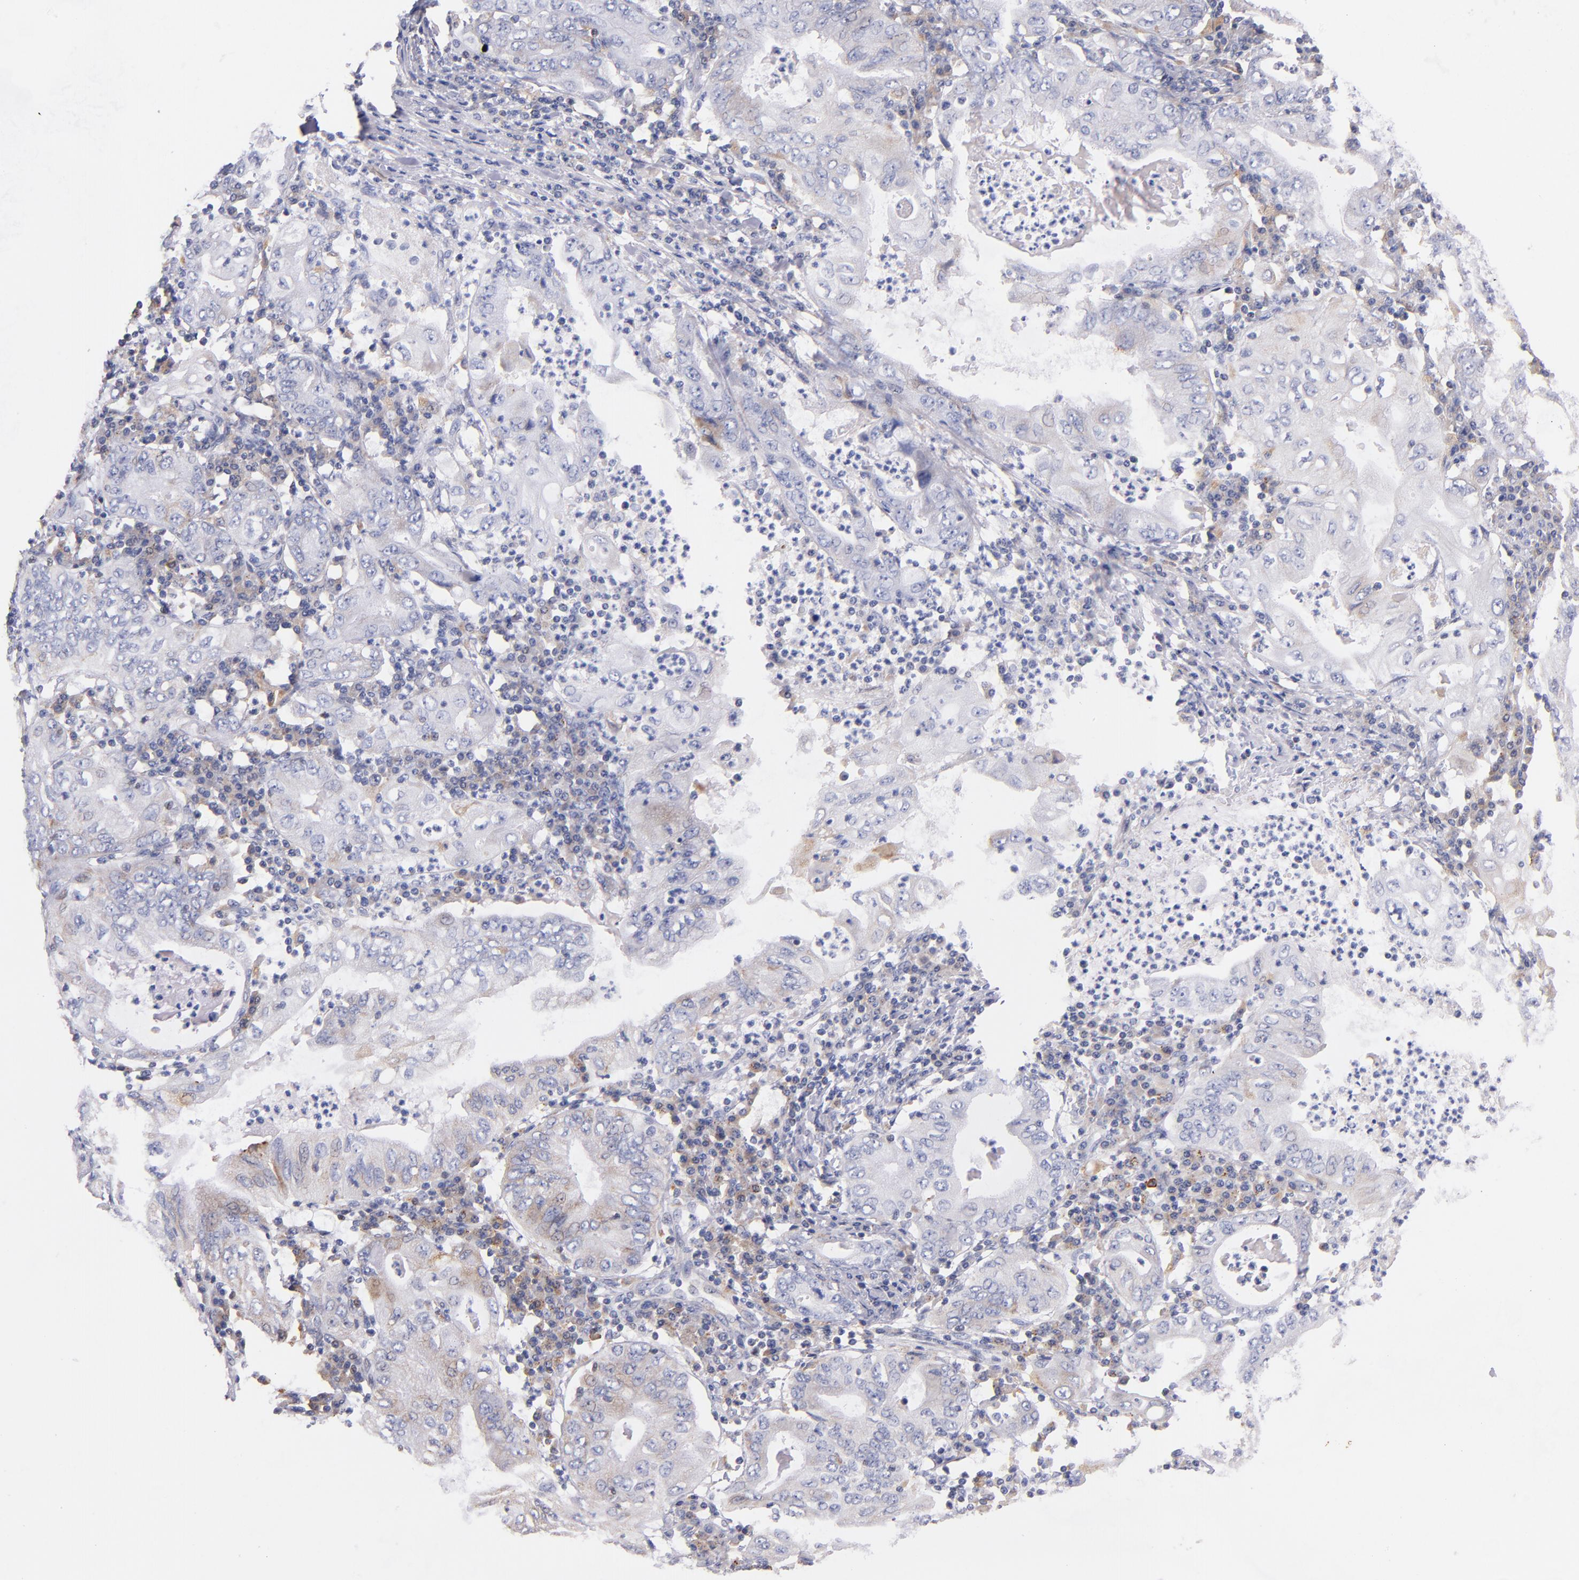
{"staining": {"intensity": "weak", "quantity": "<25%", "location": "cytoplasmic/membranous"}, "tissue": "stomach cancer", "cell_type": "Tumor cells", "image_type": "cancer", "snomed": [{"axis": "morphology", "description": "Normal tissue, NOS"}, {"axis": "morphology", "description": "Adenocarcinoma, NOS"}, {"axis": "topography", "description": "Esophagus"}, {"axis": "topography", "description": "Stomach, upper"}, {"axis": "topography", "description": "Peripheral nerve tissue"}], "caption": "Human stomach cancer (adenocarcinoma) stained for a protein using immunohistochemistry shows no staining in tumor cells.", "gene": "SRF", "patient": {"sex": "male", "age": 62}}